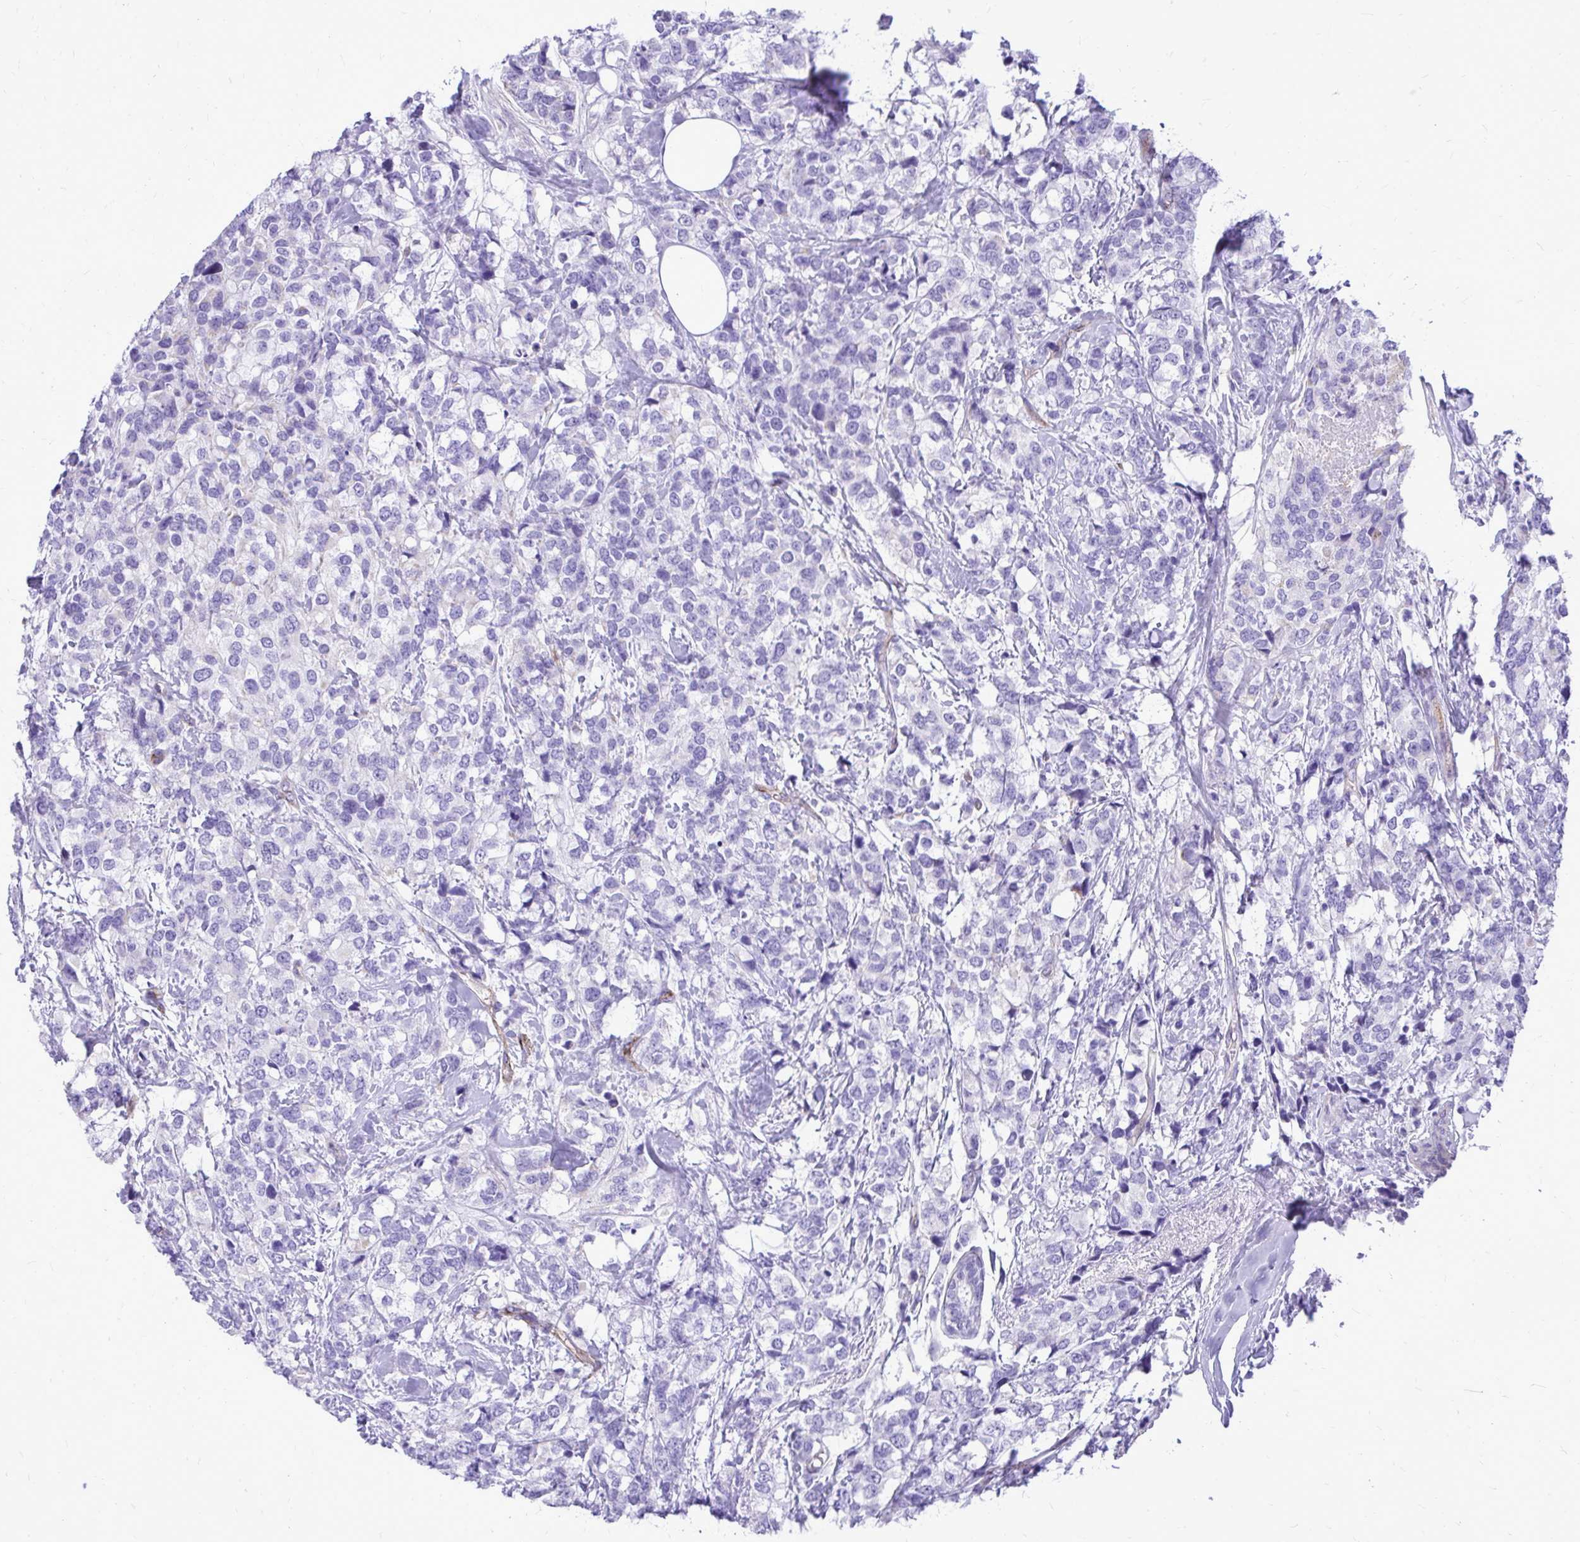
{"staining": {"intensity": "negative", "quantity": "none", "location": "none"}, "tissue": "breast cancer", "cell_type": "Tumor cells", "image_type": "cancer", "snomed": [{"axis": "morphology", "description": "Lobular carcinoma"}, {"axis": "topography", "description": "Breast"}], "caption": "Immunohistochemical staining of human lobular carcinoma (breast) reveals no significant positivity in tumor cells.", "gene": "PELI3", "patient": {"sex": "female", "age": 59}}